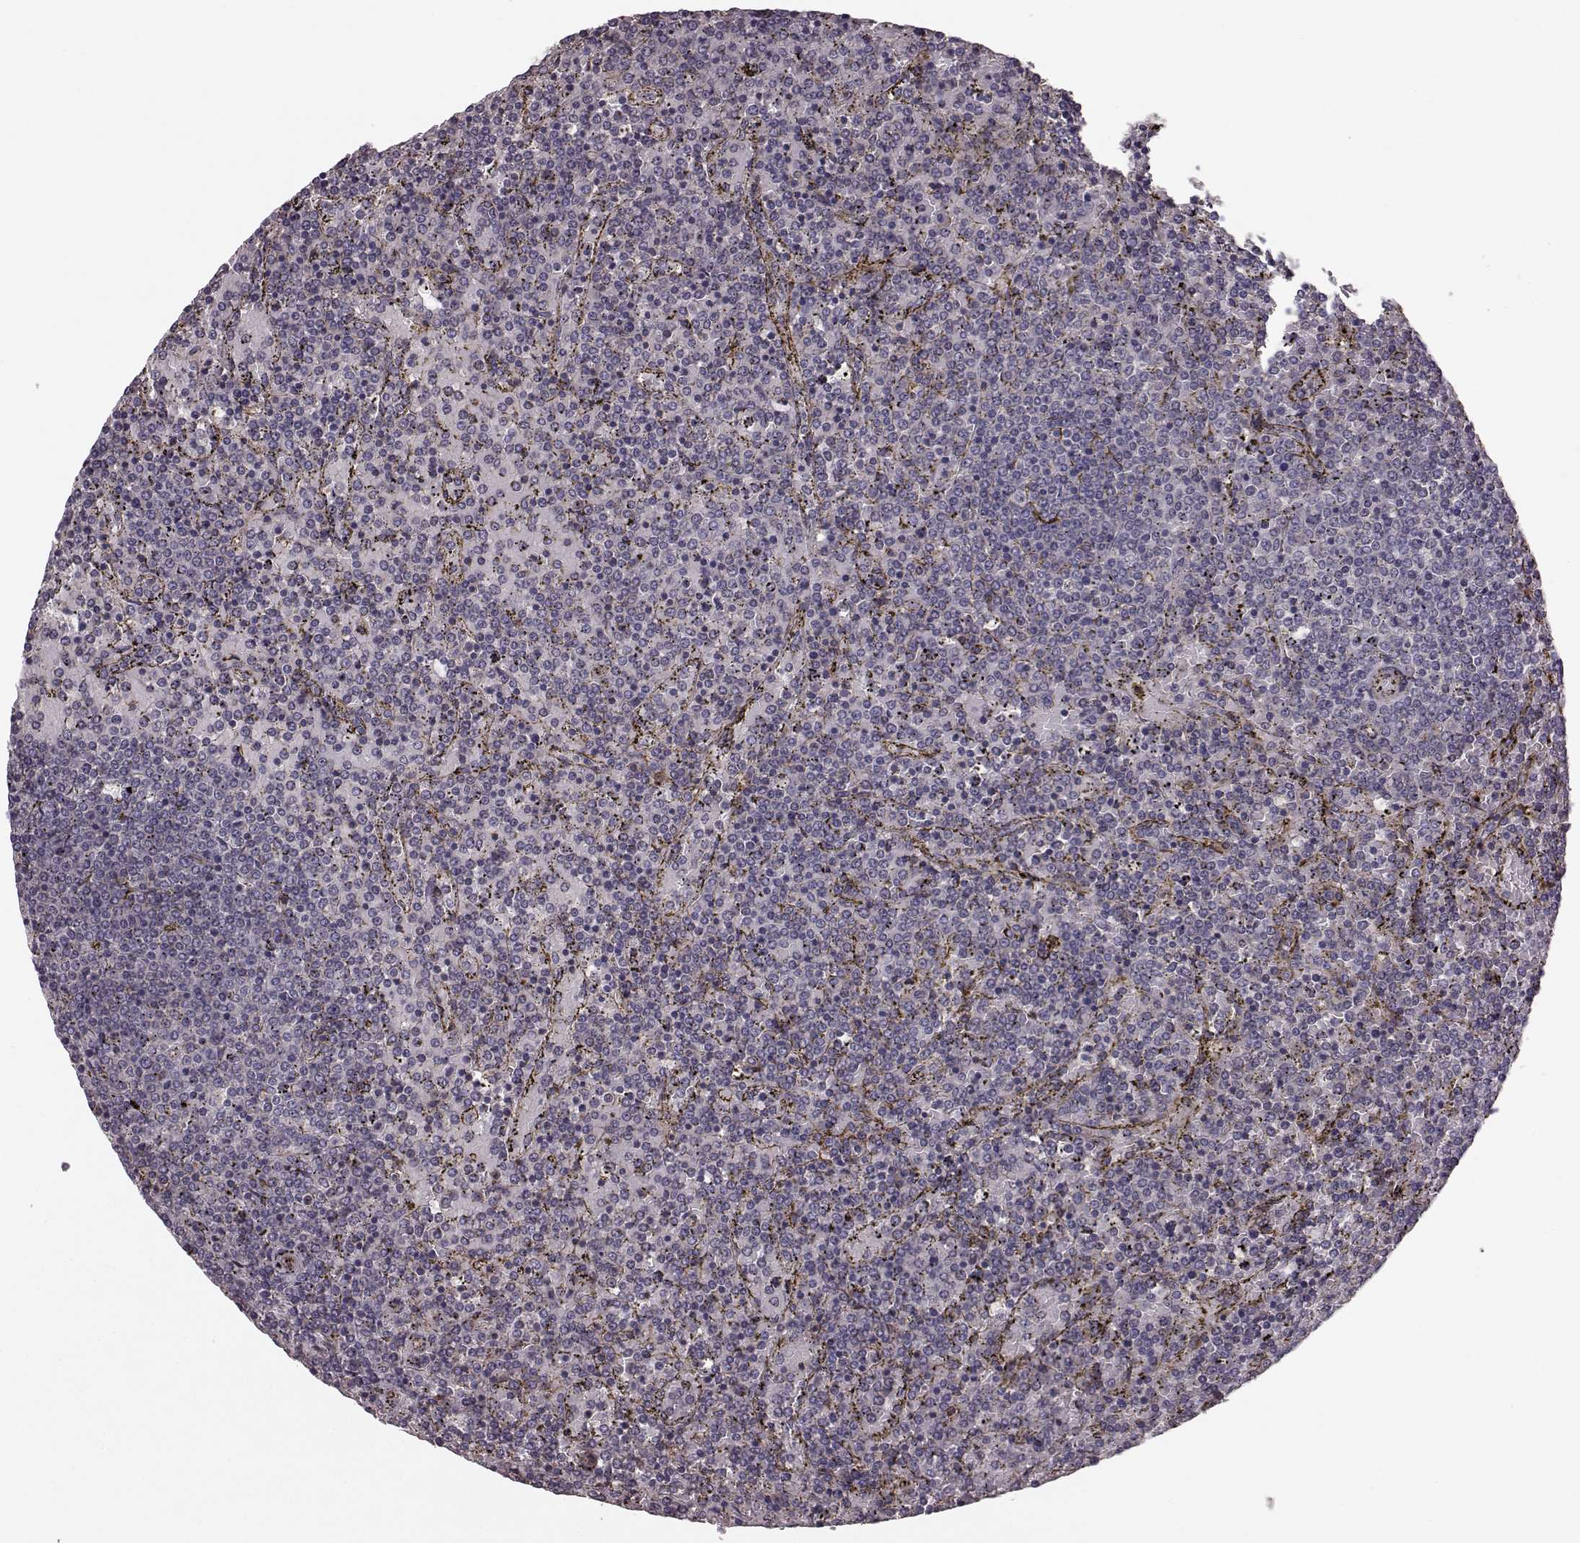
{"staining": {"intensity": "negative", "quantity": "none", "location": "none"}, "tissue": "lymphoma", "cell_type": "Tumor cells", "image_type": "cancer", "snomed": [{"axis": "morphology", "description": "Malignant lymphoma, non-Hodgkin's type, Low grade"}, {"axis": "topography", "description": "Spleen"}], "caption": "Immunohistochemical staining of low-grade malignant lymphoma, non-Hodgkin's type exhibits no significant positivity in tumor cells.", "gene": "SLC22A18", "patient": {"sex": "female", "age": 77}}